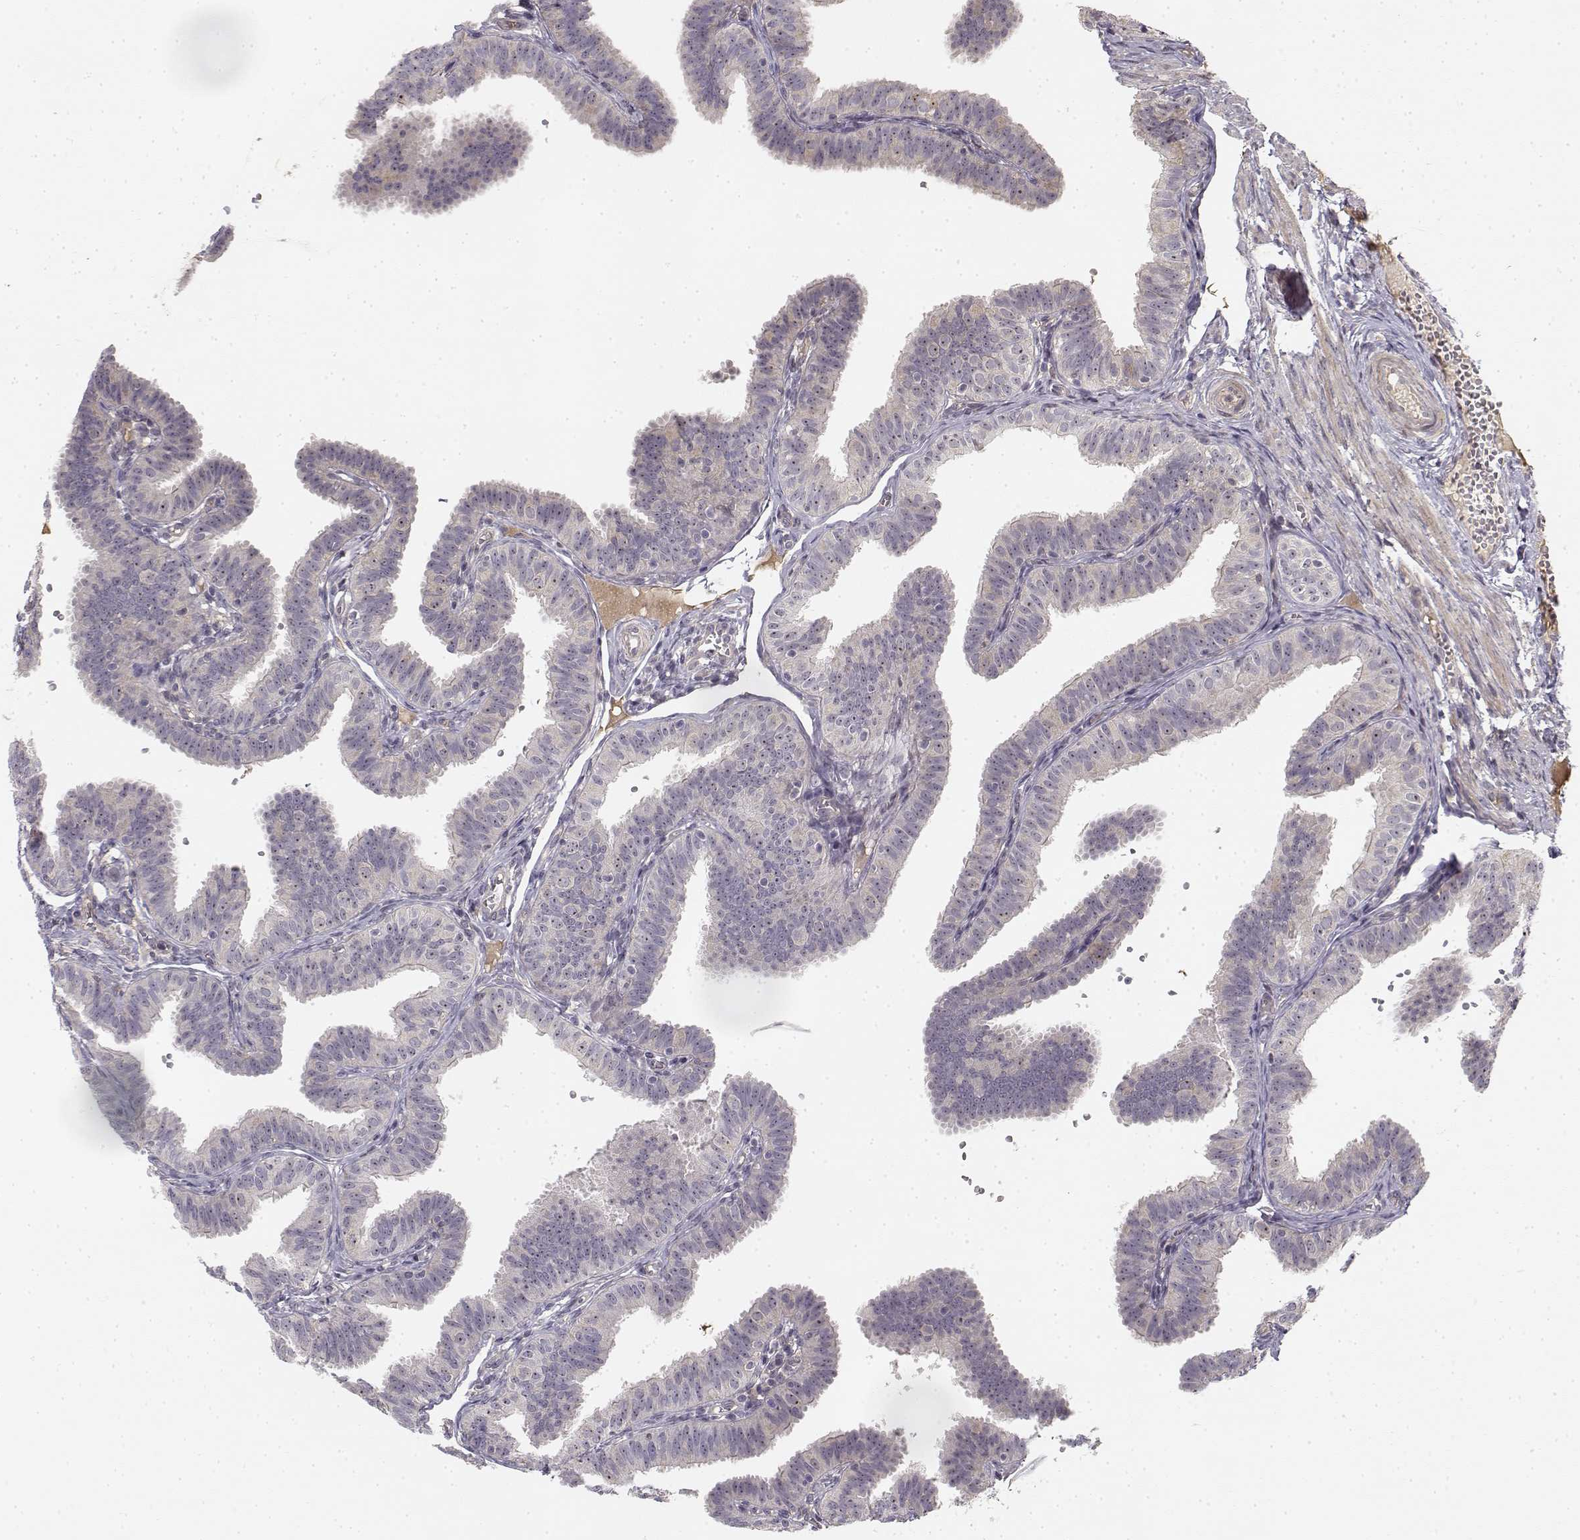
{"staining": {"intensity": "weak", "quantity": "25%-75%", "location": "nuclear"}, "tissue": "fallopian tube", "cell_type": "Glandular cells", "image_type": "normal", "snomed": [{"axis": "morphology", "description": "Normal tissue, NOS"}, {"axis": "topography", "description": "Fallopian tube"}], "caption": "Glandular cells display low levels of weak nuclear positivity in about 25%-75% of cells in unremarkable human fallopian tube.", "gene": "MED12L", "patient": {"sex": "female", "age": 25}}